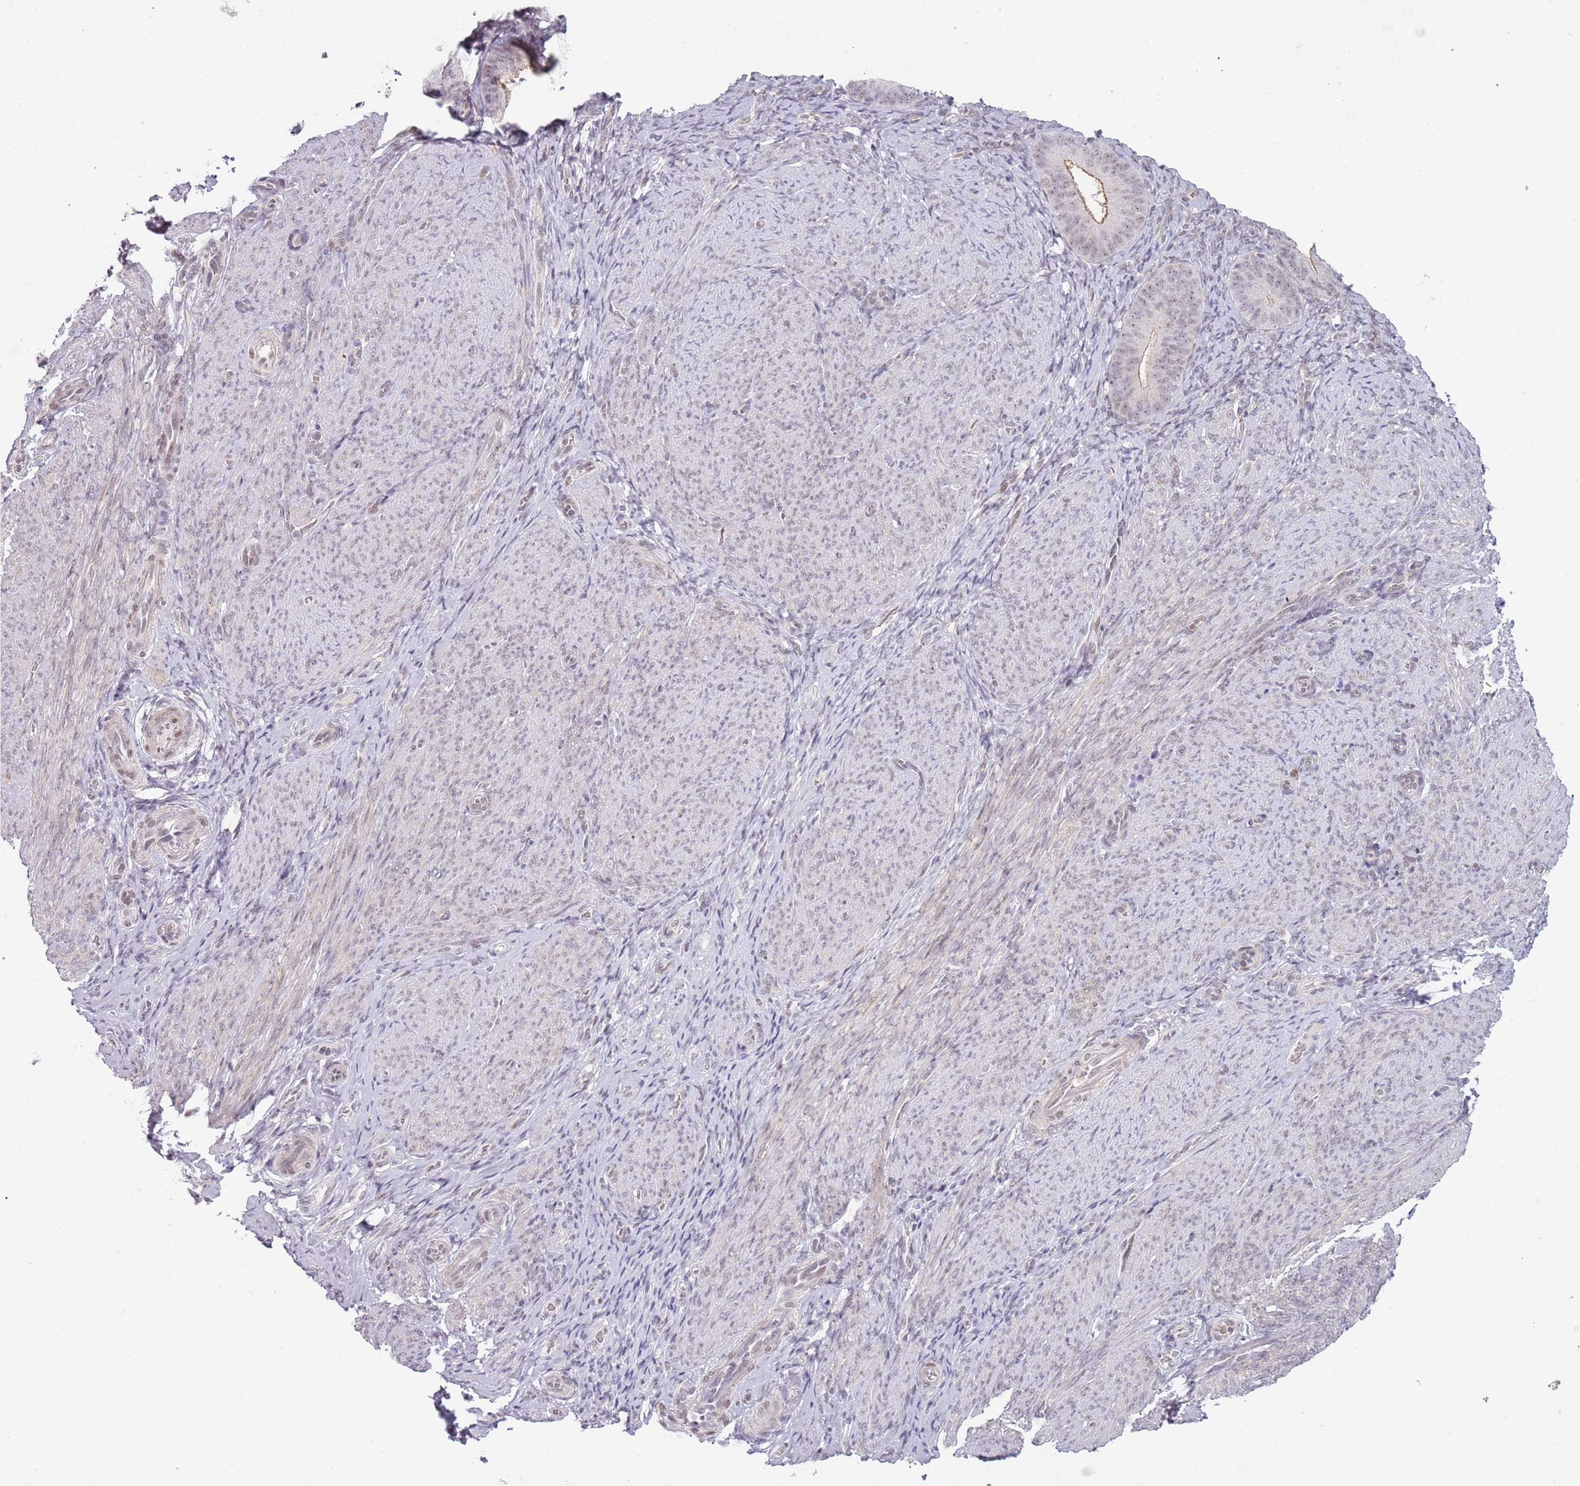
{"staining": {"intensity": "weak", "quantity": "<25%", "location": "nuclear"}, "tissue": "endometrium", "cell_type": "Cells in endometrial stroma", "image_type": "normal", "snomed": [{"axis": "morphology", "description": "Normal tissue, NOS"}, {"axis": "topography", "description": "Endometrium"}], "caption": "The photomicrograph reveals no significant positivity in cells in endometrial stroma of endometrium. (Brightfield microscopy of DAB (3,3'-diaminobenzidine) immunohistochemistry at high magnification).", "gene": "REXO4", "patient": {"sex": "female", "age": 65}}